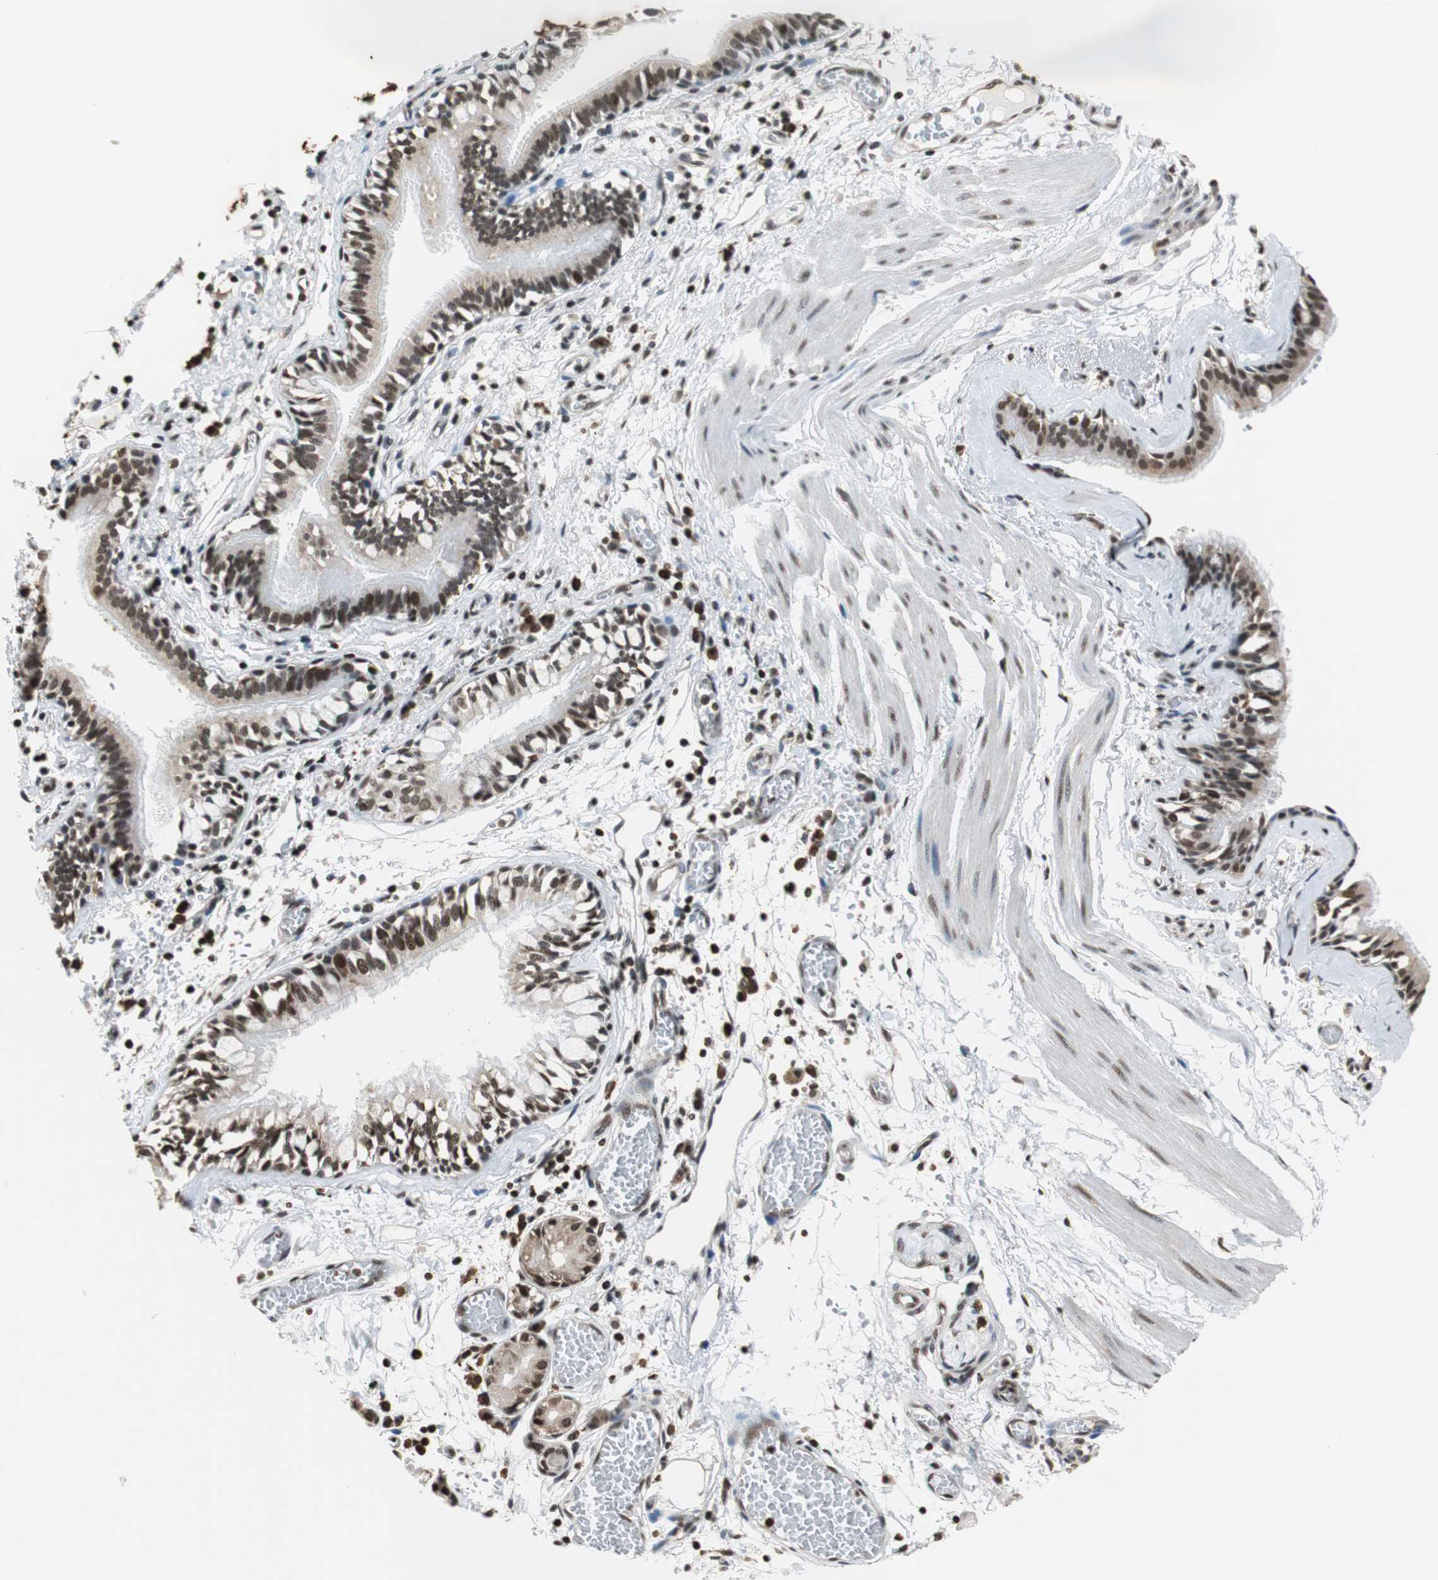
{"staining": {"intensity": "strong", "quantity": ">75%", "location": "nuclear"}, "tissue": "bronchus", "cell_type": "Respiratory epithelial cells", "image_type": "normal", "snomed": [{"axis": "morphology", "description": "Normal tissue, NOS"}, {"axis": "topography", "description": "Bronchus"}, {"axis": "topography", "description": "Lung"}], "caption": "Immunohistochemistry staining of benign bronchus, which shows high levels of strong nuclear staining in approximately >75% of respiratory epithelial cells indicating strong nuclear protein staining. The staining was performed using DAB (brown) for protein detection and nuclei were counterstained in hematoxylin (blue).", "gene": "REST", "patient": {"sex": "female", "age": 56}}